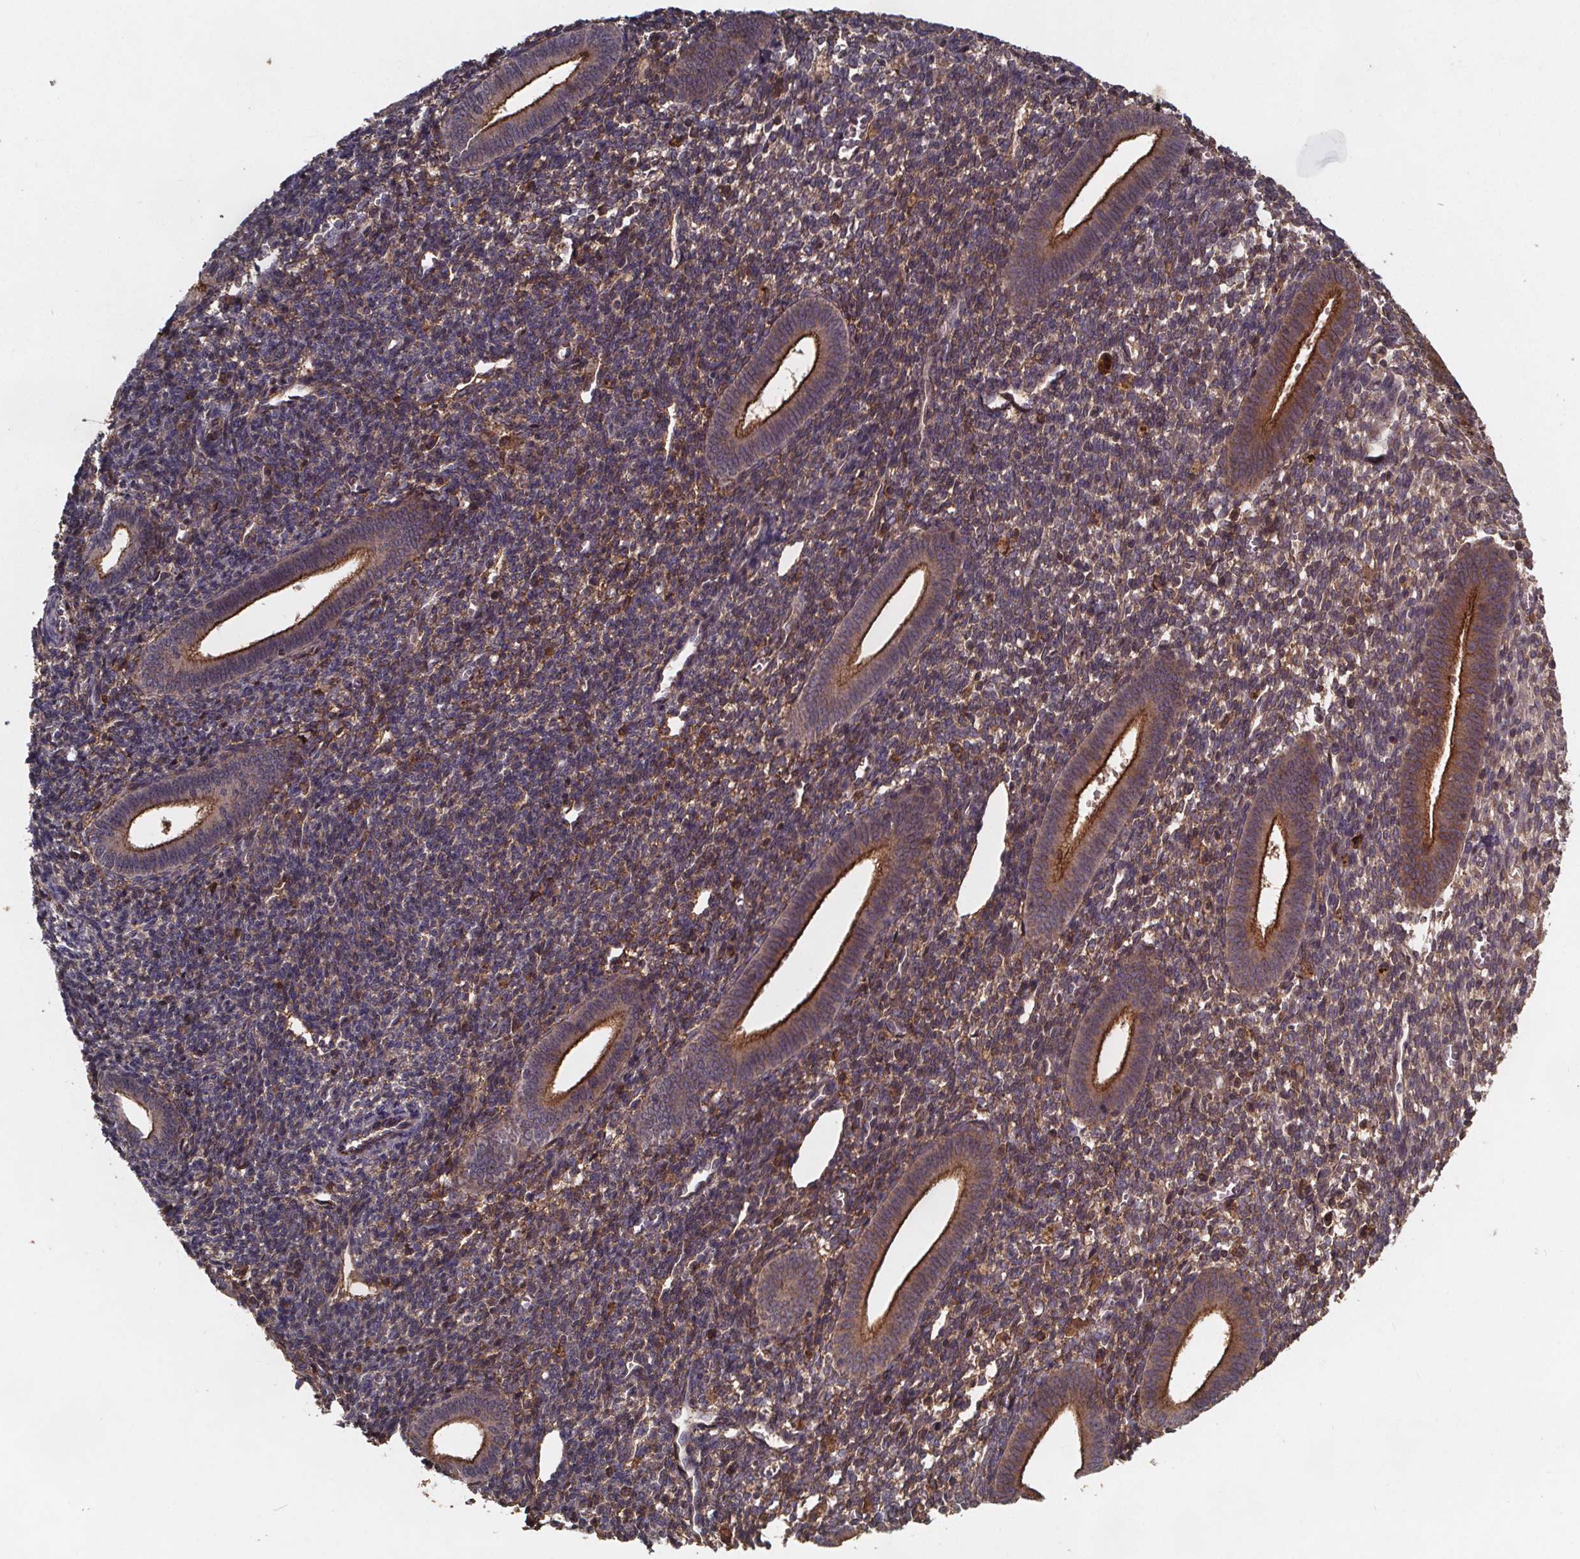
{"staining": {"intensity": "moderate", "quantity": "25%-75%", "location": "cytoplasmic/membranous"}, "tissue": "endometrium", "cell_type": "Cells in endometrial stroma", "image_type": "normal", "snomed": [{"axis": "morphology", "description": "Normal tissue, NOS"}, {"axis": "topography", "description": "Endometrium"}], "caption": "Moderate cytoplasmic/membranous protein expression is seen in about 25%-75% of cells in endometrial stroma in endometrium.", "gene": "FASTKD3", "patient": {"sex": "female", "age": 25}}